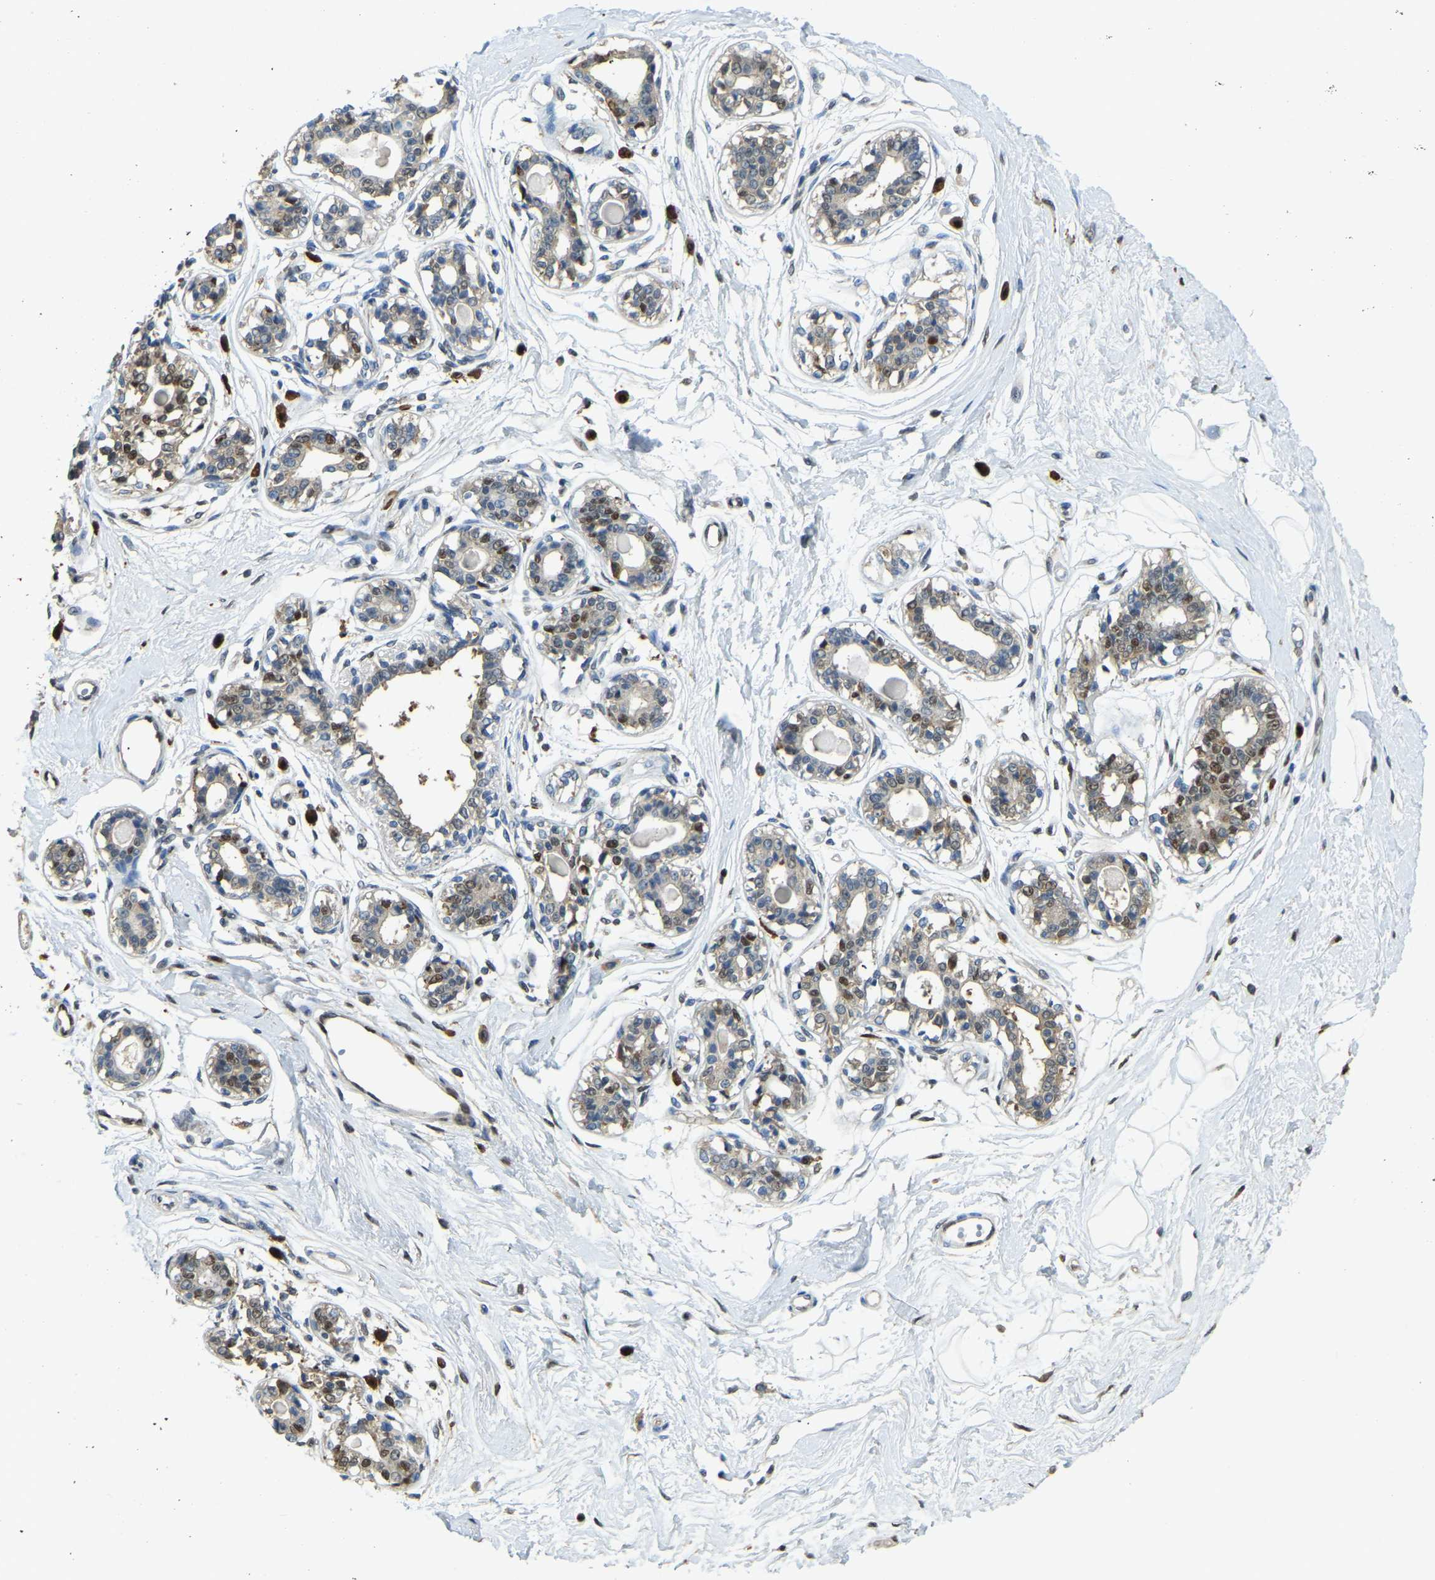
{"staining": {"intensity": "negative", "quantity": "none", "location": "none"}, "tissue": "breast", "cell_type": "Adipocytes", "image_type": "normal", "snomed": [{"axis": "morphology", "description": "Normal tissue, NOS"}, {"axis": "topography", "description": "Breast"}], "caption": "This photomicrograph is of benign breast stained with IHC to label a protein in brown with the nuclei are counter-stained blue. There is no staining in adipocytes. The staining was performed using DAB to visualize the protein expression in brown, while the nuclei were stained in blue with hematoxylin (Magnification: 20x).", "gene": "NANS", "patient": {"sex": "female", "age": 45}}